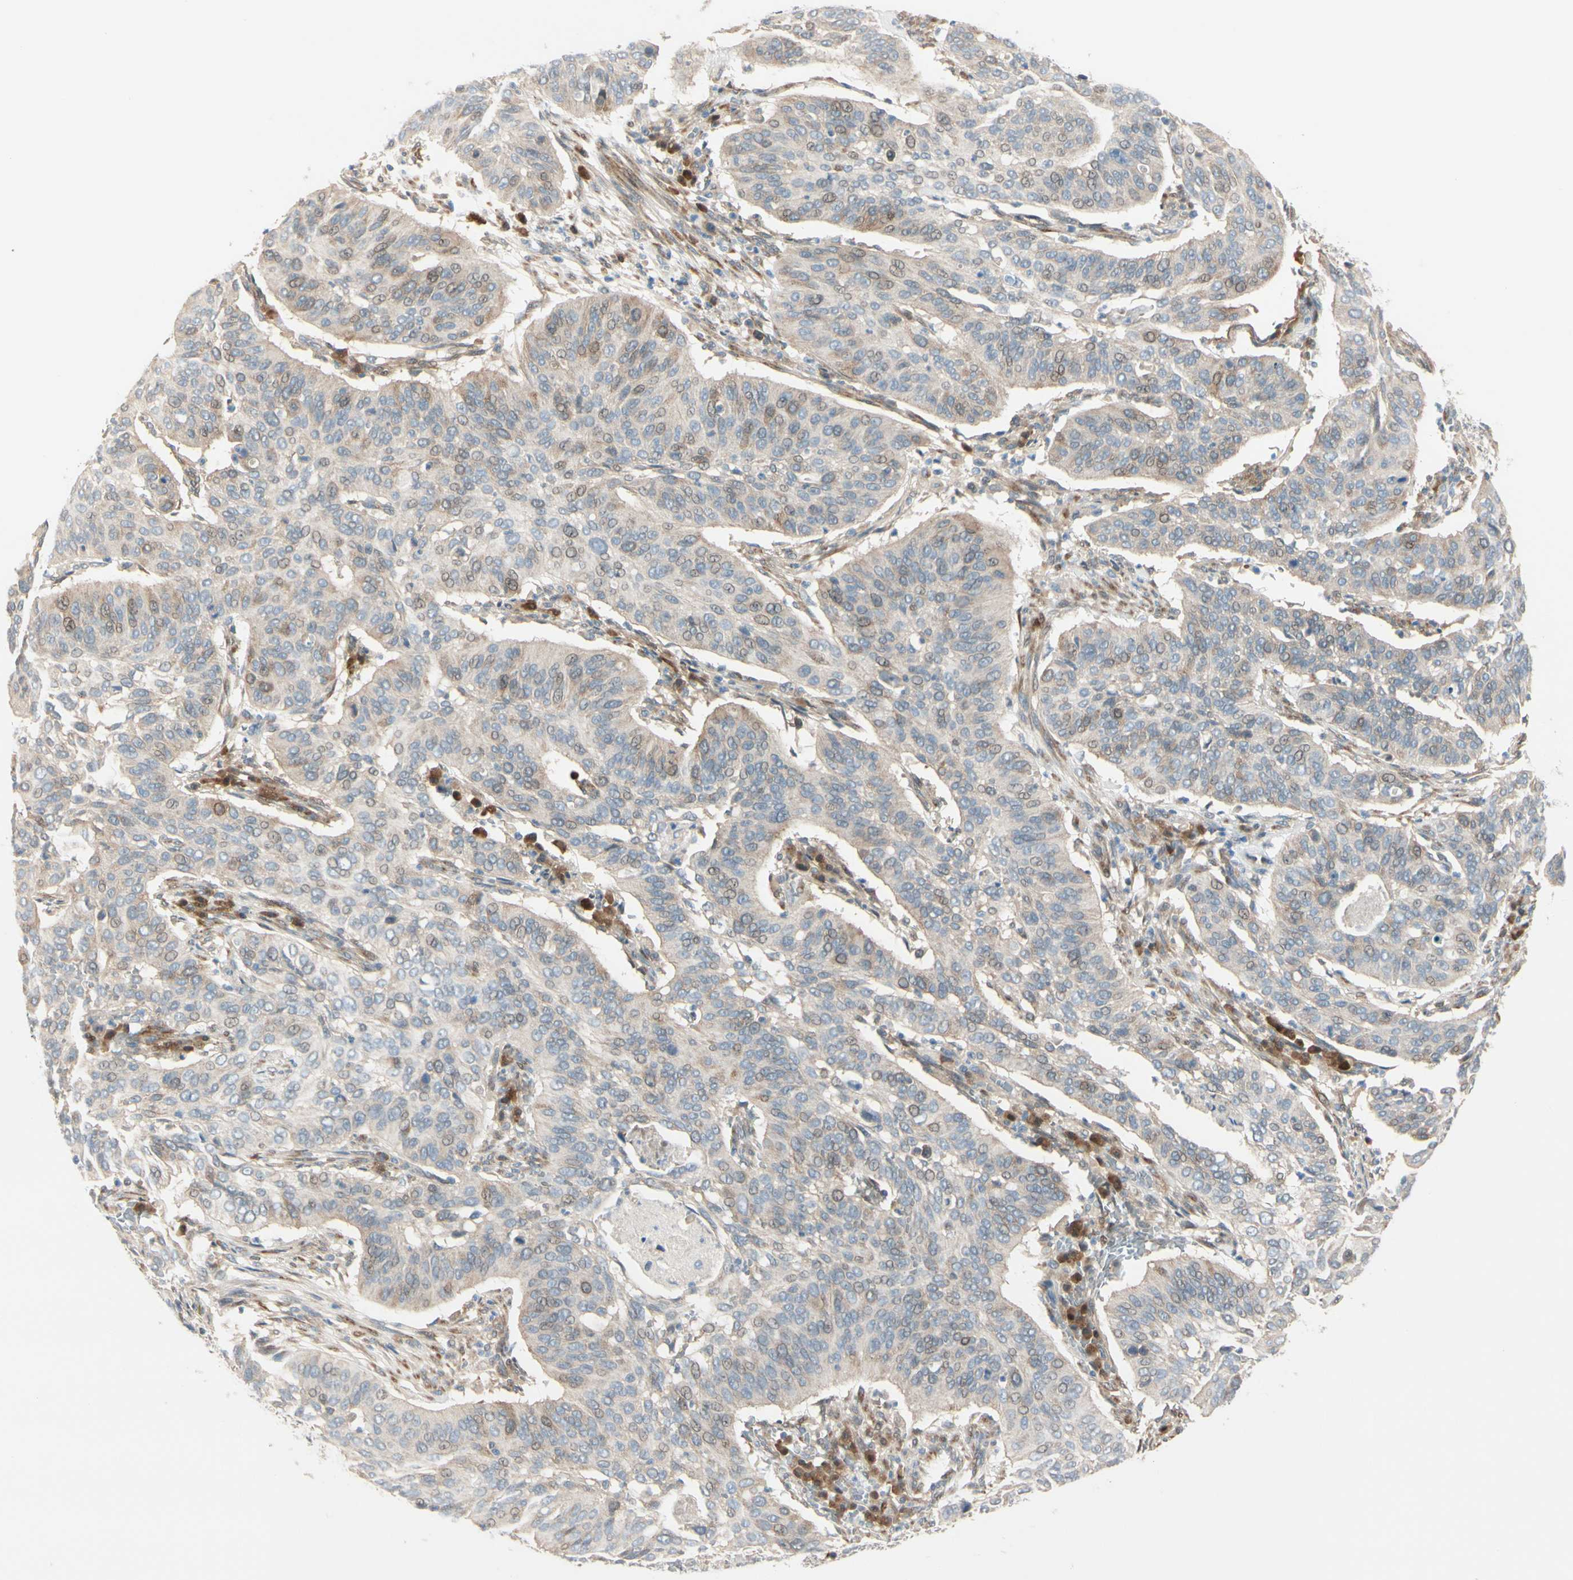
{"staining": {"intensity": "weak", "quantity": "<25%", "location": "cytoplasmic/membranous"}, "tissue": "cervical cancer", "cell_type": "Tumor cells", "image_type": "cancer", "snomed": [{"axis": "morphology", "description": "Squamous cell carcinoma, NOS"}, {"axis": "topography", "description": "Cervix"}], "caption": "Immunohistochemistry (IHC) image of neoplastic tissue: cervical squamous cell carcinoma stained with DAB shows no significant protein expression in tumor cells.", "gene": "PTTG1", "patient": {"sex": "female", "age": 39}}